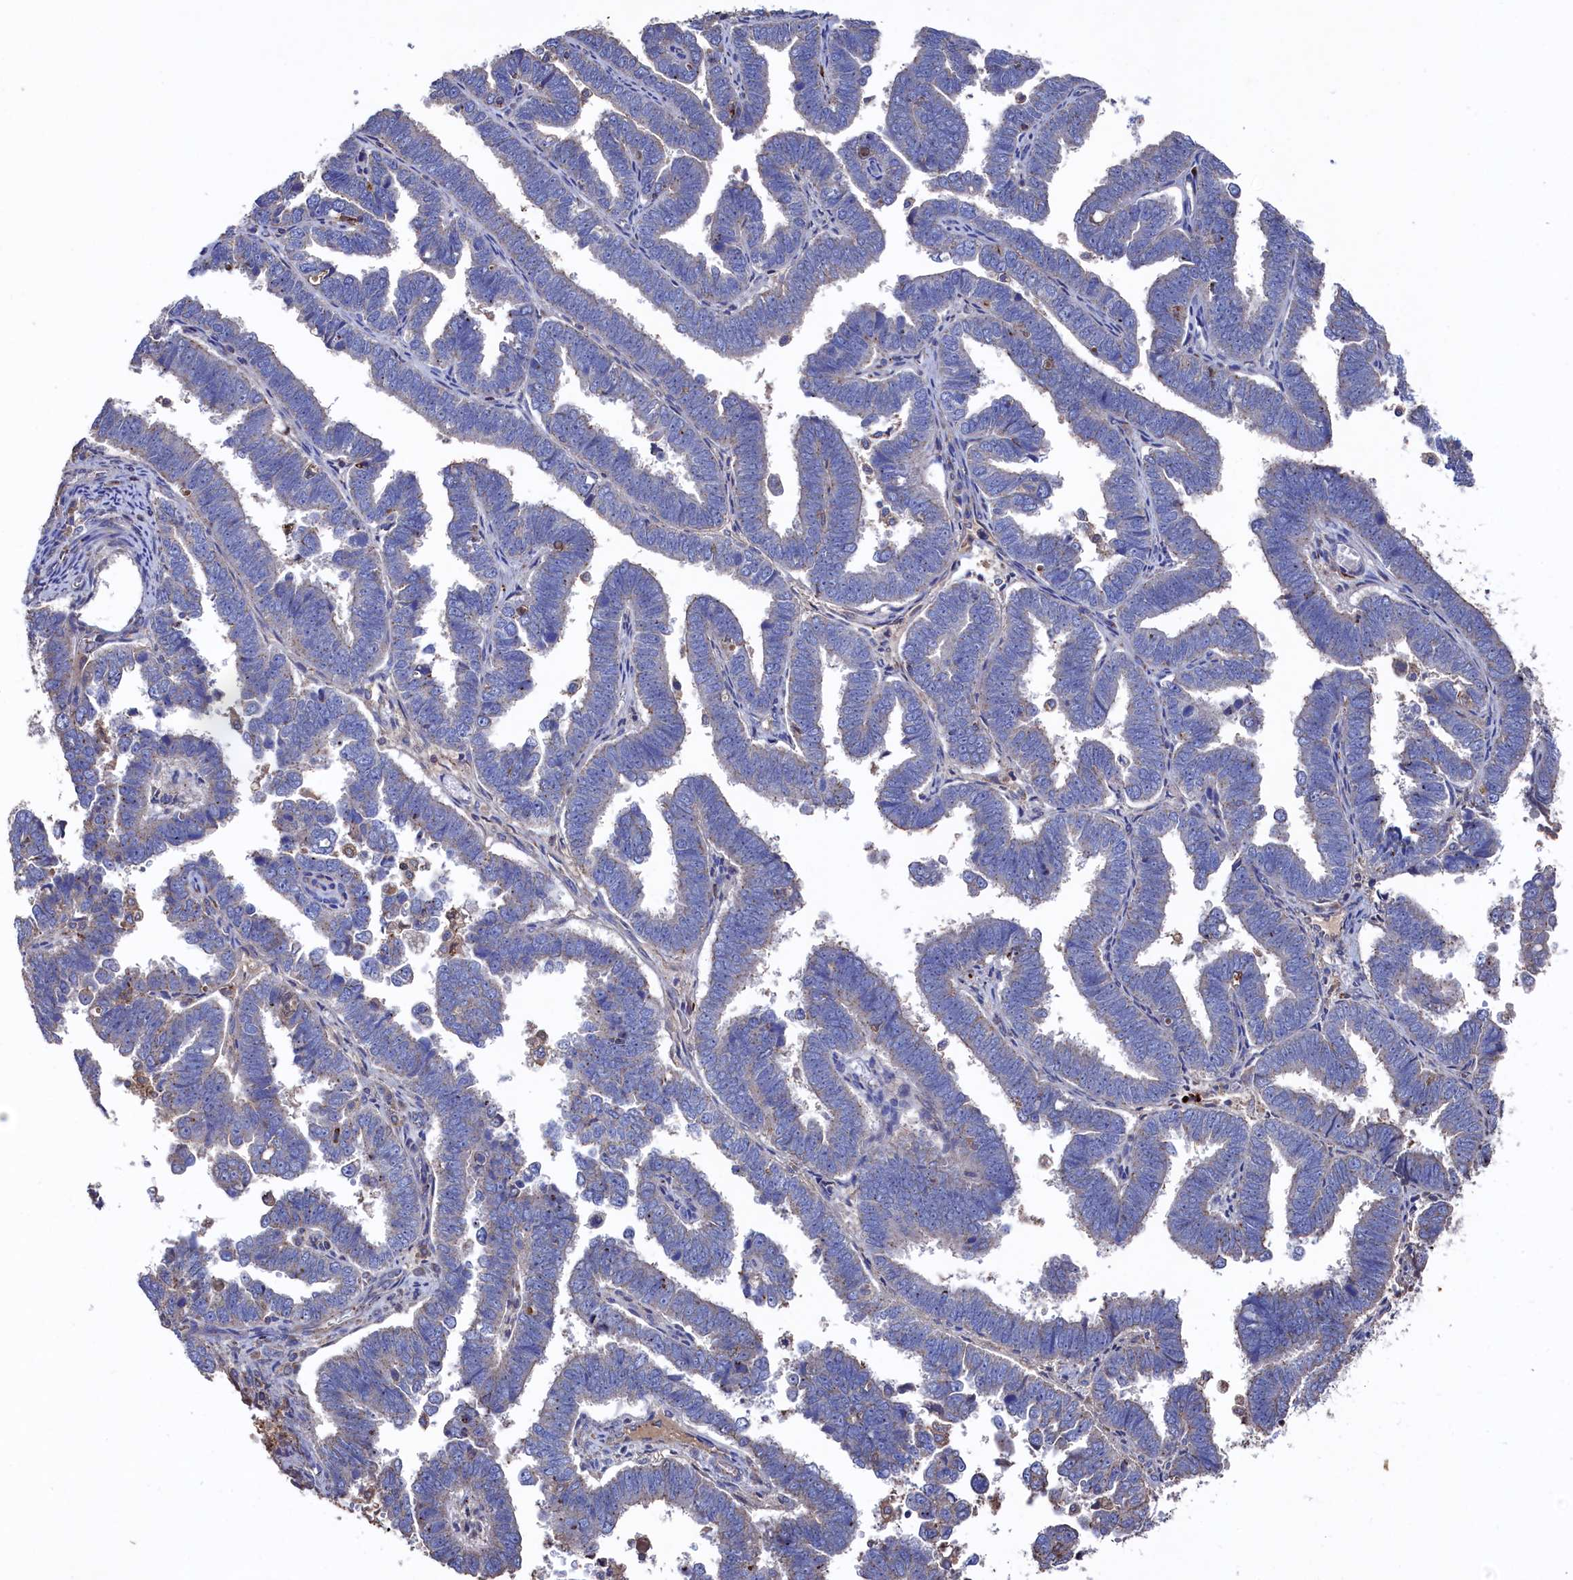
{"staining": {"intensity": "negative", "quantity": "none", "location": "none"}, "tissue": "endometrial cancer", "cell_type": "Tumor cells", "image_type": "cancer", "snomed": [{"axis": "morphology", "description": "Adenocarcinoma, NOS"}, {"axis": "topography", "description": "Endometrium"}], "caption": "The immunohistochemistry (IHC) image has no significant staining in tumor cells of endometrial cancer (adenocarcinoma) tissue.", "gene": "TK2", "patient": {"sex": "female", "age": 75}}